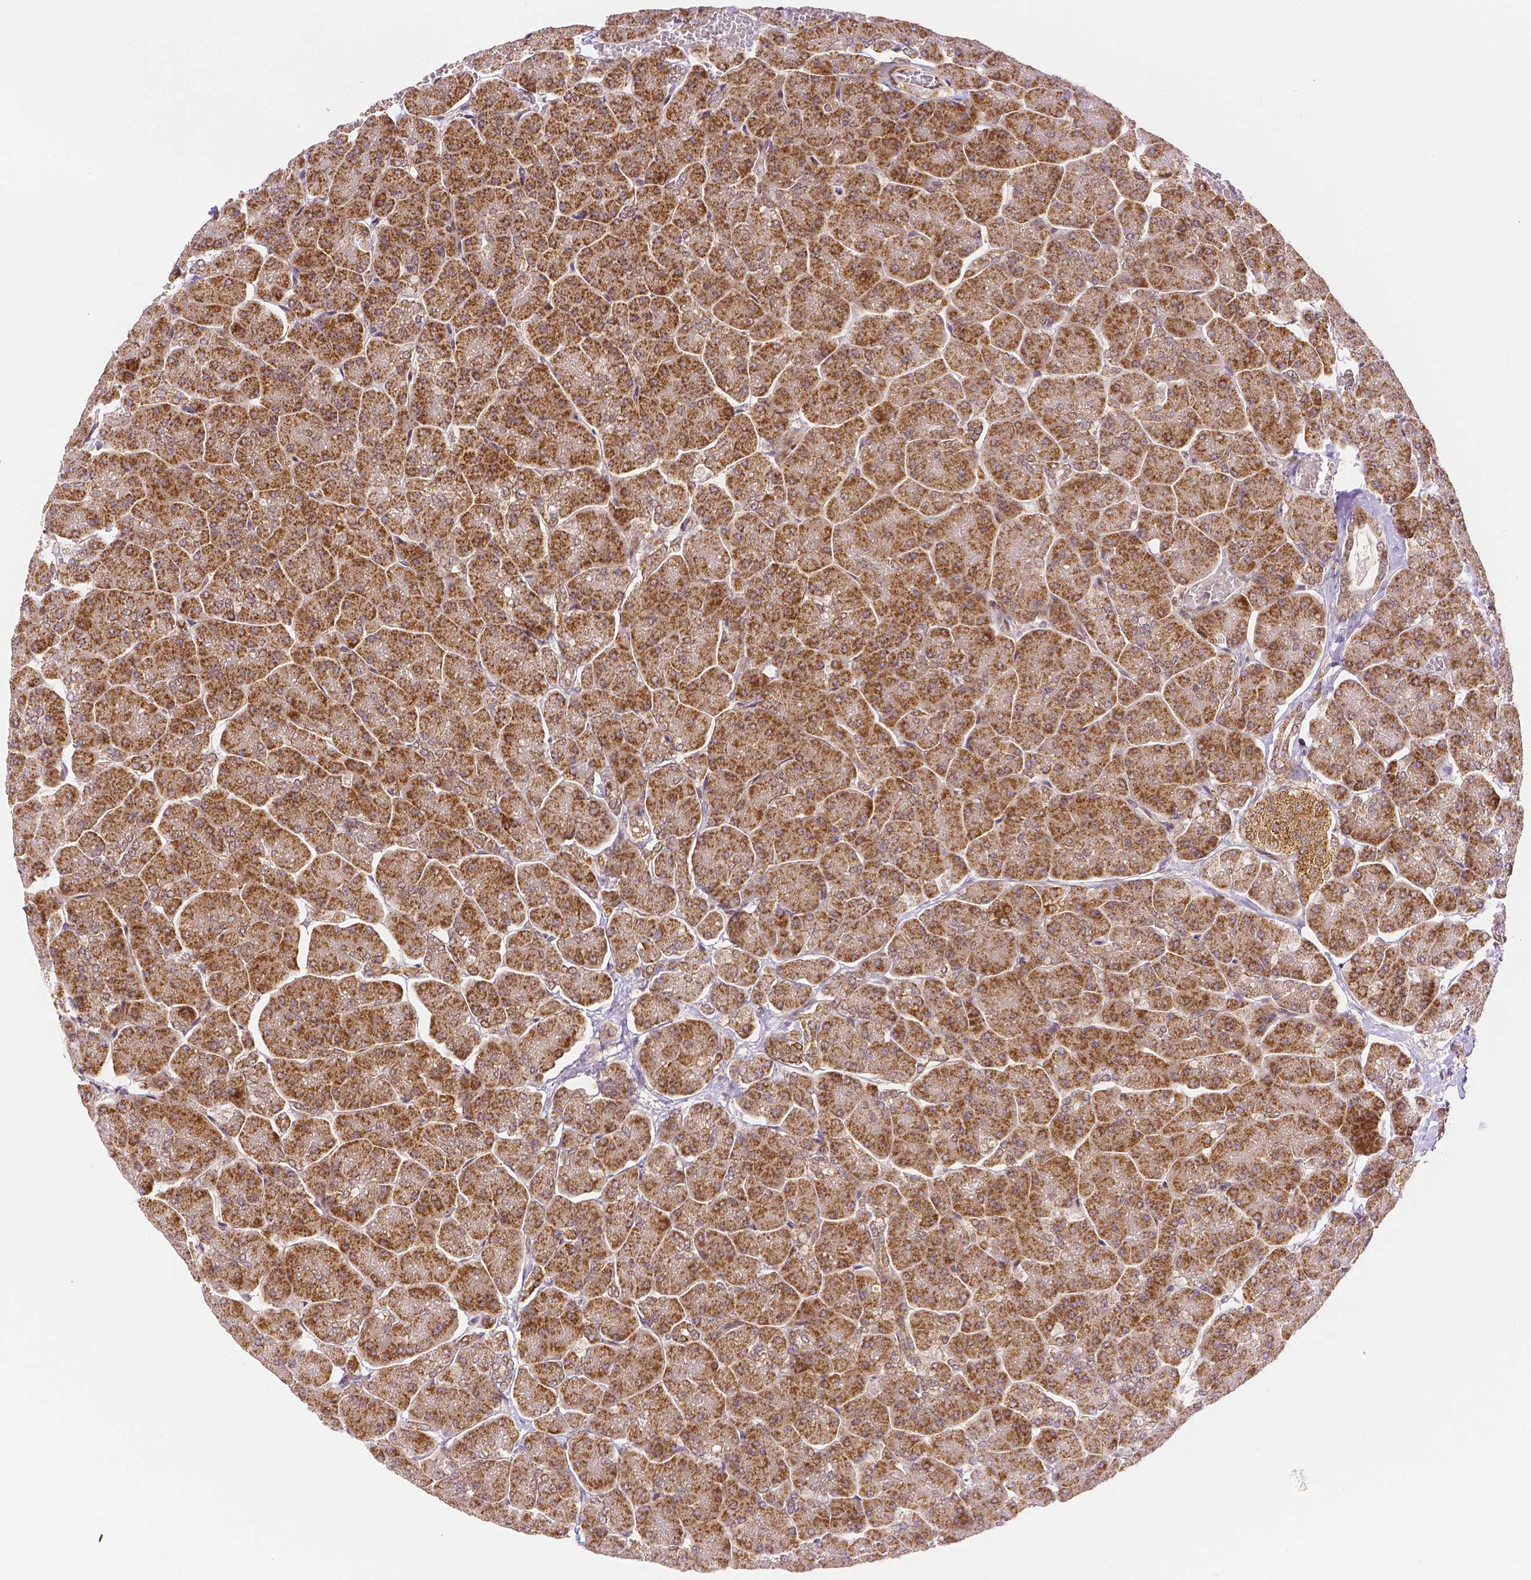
{"staining": {"intensity": "strong", "quantity": ">75%", "location": "cytoplasmic/membranous,nuclear"}, "tissue": "pancreas", "cell_type": "Exocrine glandular cells", "image_type": "normal", "snomed": [{"axis": "morphology", "description": "Normal tissue, NOS"}, {"axis": "topography", "description": "Pancreas"}, {"axis": "topography", "description": "Peripheral nerve tissue"}], "caption": "An immunohistochemistry (IHC) micrograph of benign tissue is shown. Protein staining in brown shows strong cytoplasmic/membranous,nuclear positivity in pancreas within exocrine glandular cells. (DAB (3,3'-diaminobenzidine) IHC, brown staining for protein, blue staining for nuclei).", "gene": "RHOT1", "patient": {"sex": "male", "age": 54}}